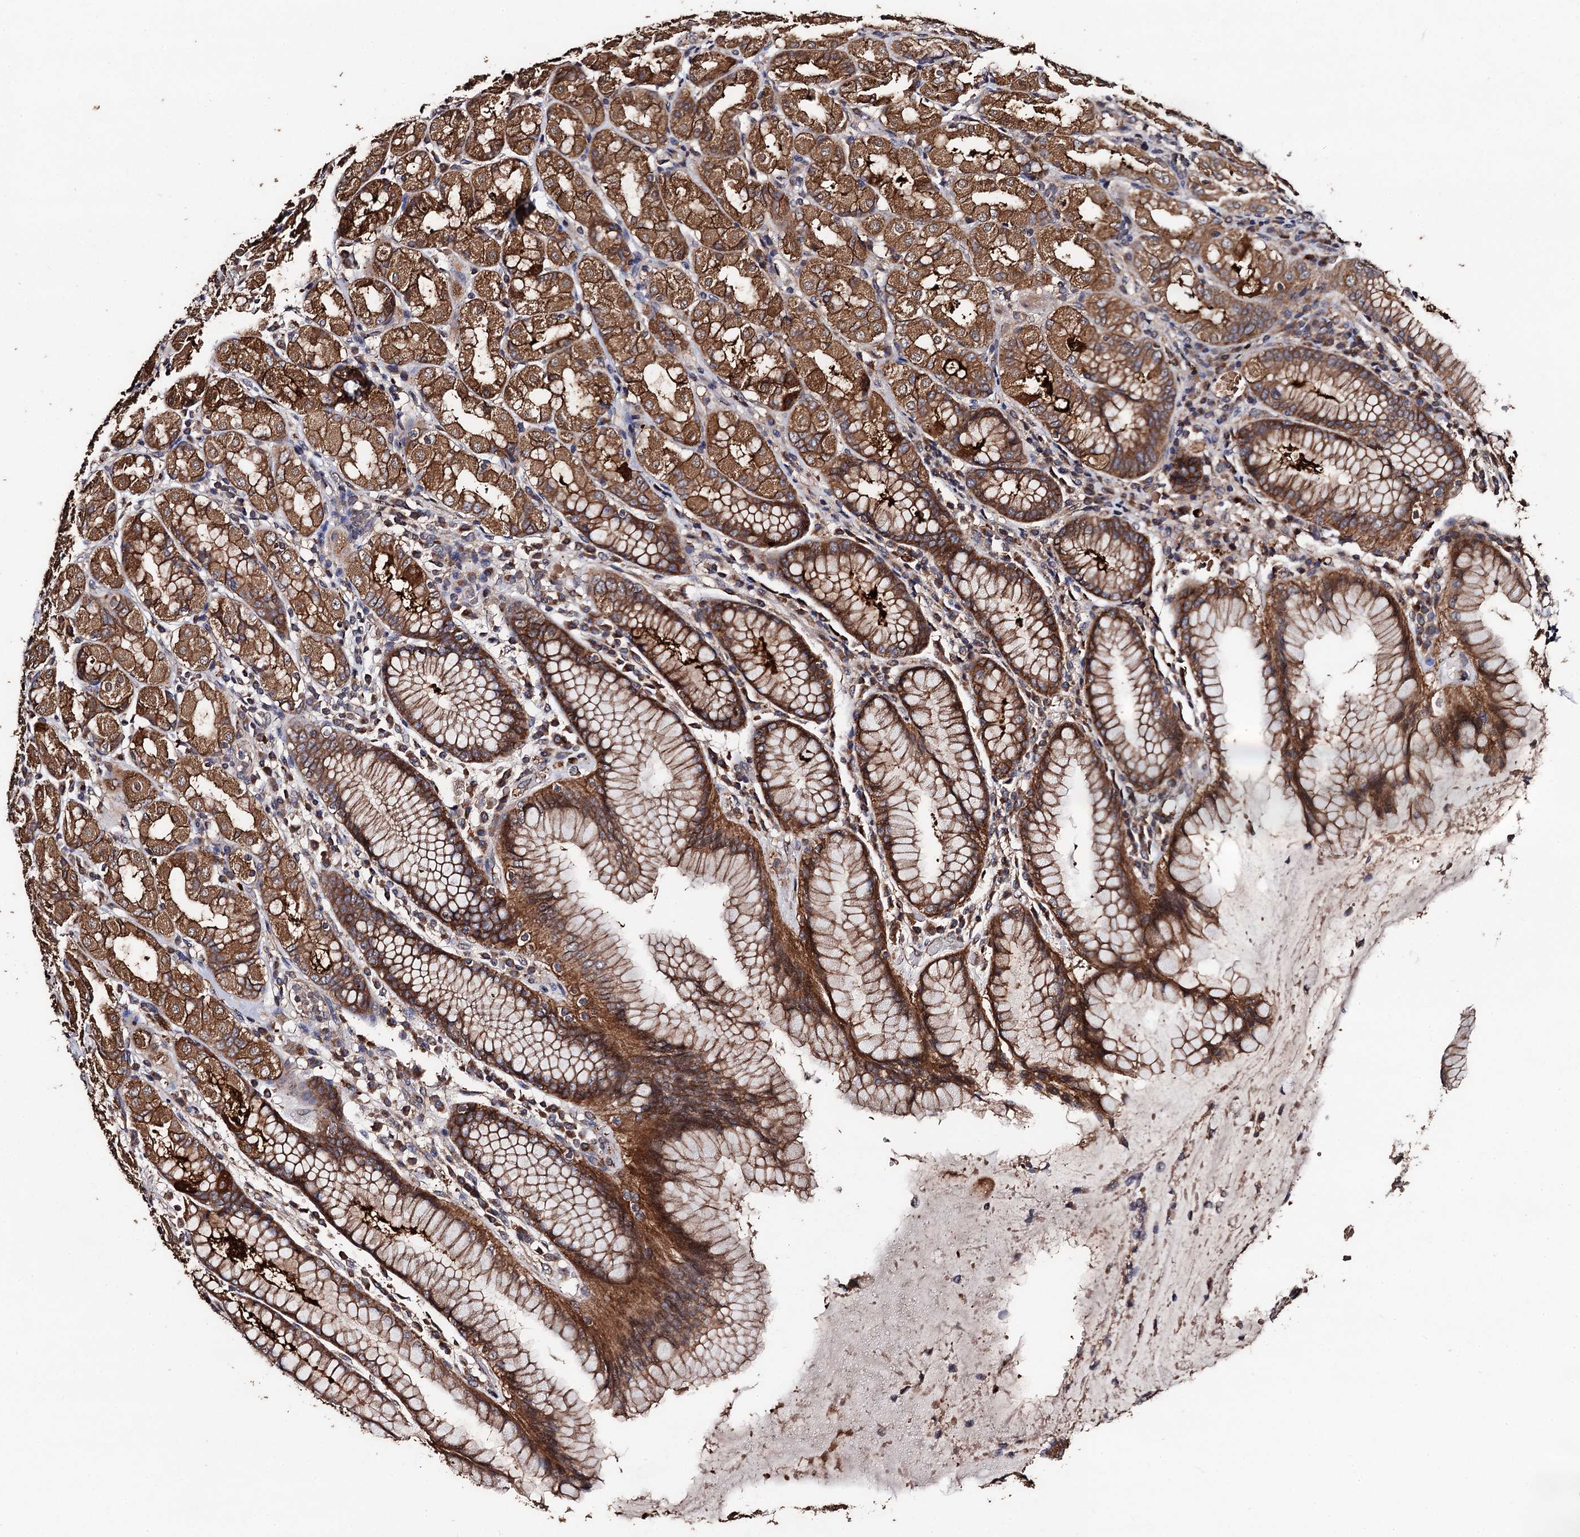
{"staining": {"intensity": "moderate", "quantity": ">75%", "location": "cytoplasmic/membranous"}, "tissue": "stomach", "cell_type": "Glandular cells", "image_type": "normal", "snomed": [{"axis": "morphology", "description": "Normal tissue, NOS"}, {"axis": "topography", "description": "Stomach, lower"}], "caption": "Unremarkable stomach shows moderate cytoplasmic/membranous expression in approximately >75% of glandular cells, visualized by immunohistochemistry. The protein of interest is stained brown, and the nuclei are stained in blue (DAB IHC with brightfield microscopy, high magnification).", "gene": "PPTC7", "patient": {"sex": "female", "age": 56}}